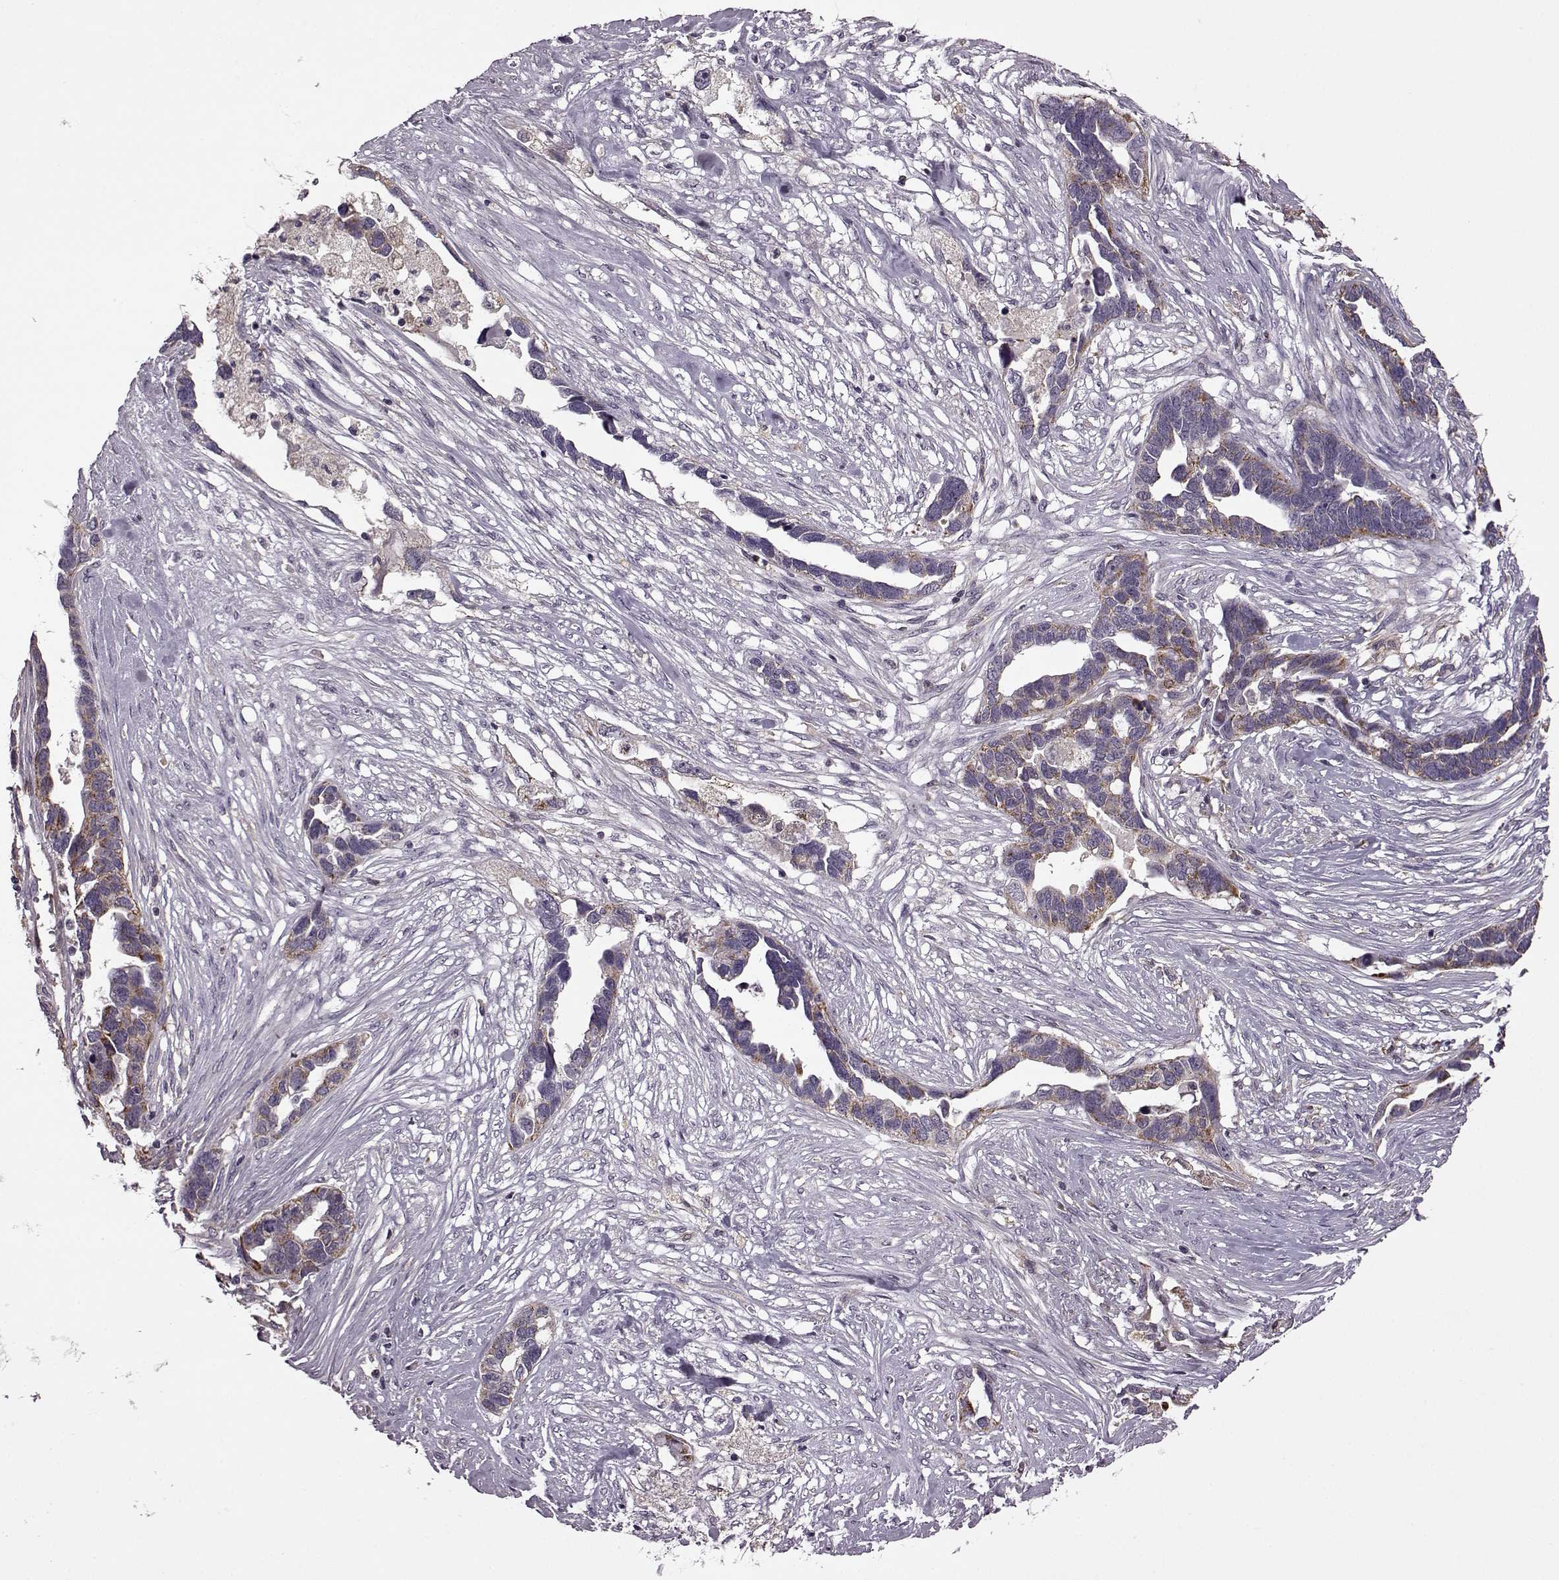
{"staining": {"intensity": "moderate", "quantity": ">75%", "location": "cytoplasmic/membranous"}, "tissue": "ovarian cancer", "cell_type": "Tumor cells", "image_type": "cancer", "snomed": [{"axis": "morphology", "description": "Cystadenocarcinoma, serous, NOS"}, {"axis": "topography", "description": "Ovary"}], "caption": "Immunohistochemistry (IHC) staining of ovarian serous cystadenocarcinoma, which displays medium levels of moderate cytoplasmic/membranous staining in about >75% of tumor cells indicating moderate cytoplasmic/membranous protein expression. The staining was performed using DAB (brown) for protein detection and nuclei were counterstained in hematoxylin (blue).", "gene": "MTSS1", "patient": {"sex": "female", "age": 54}}